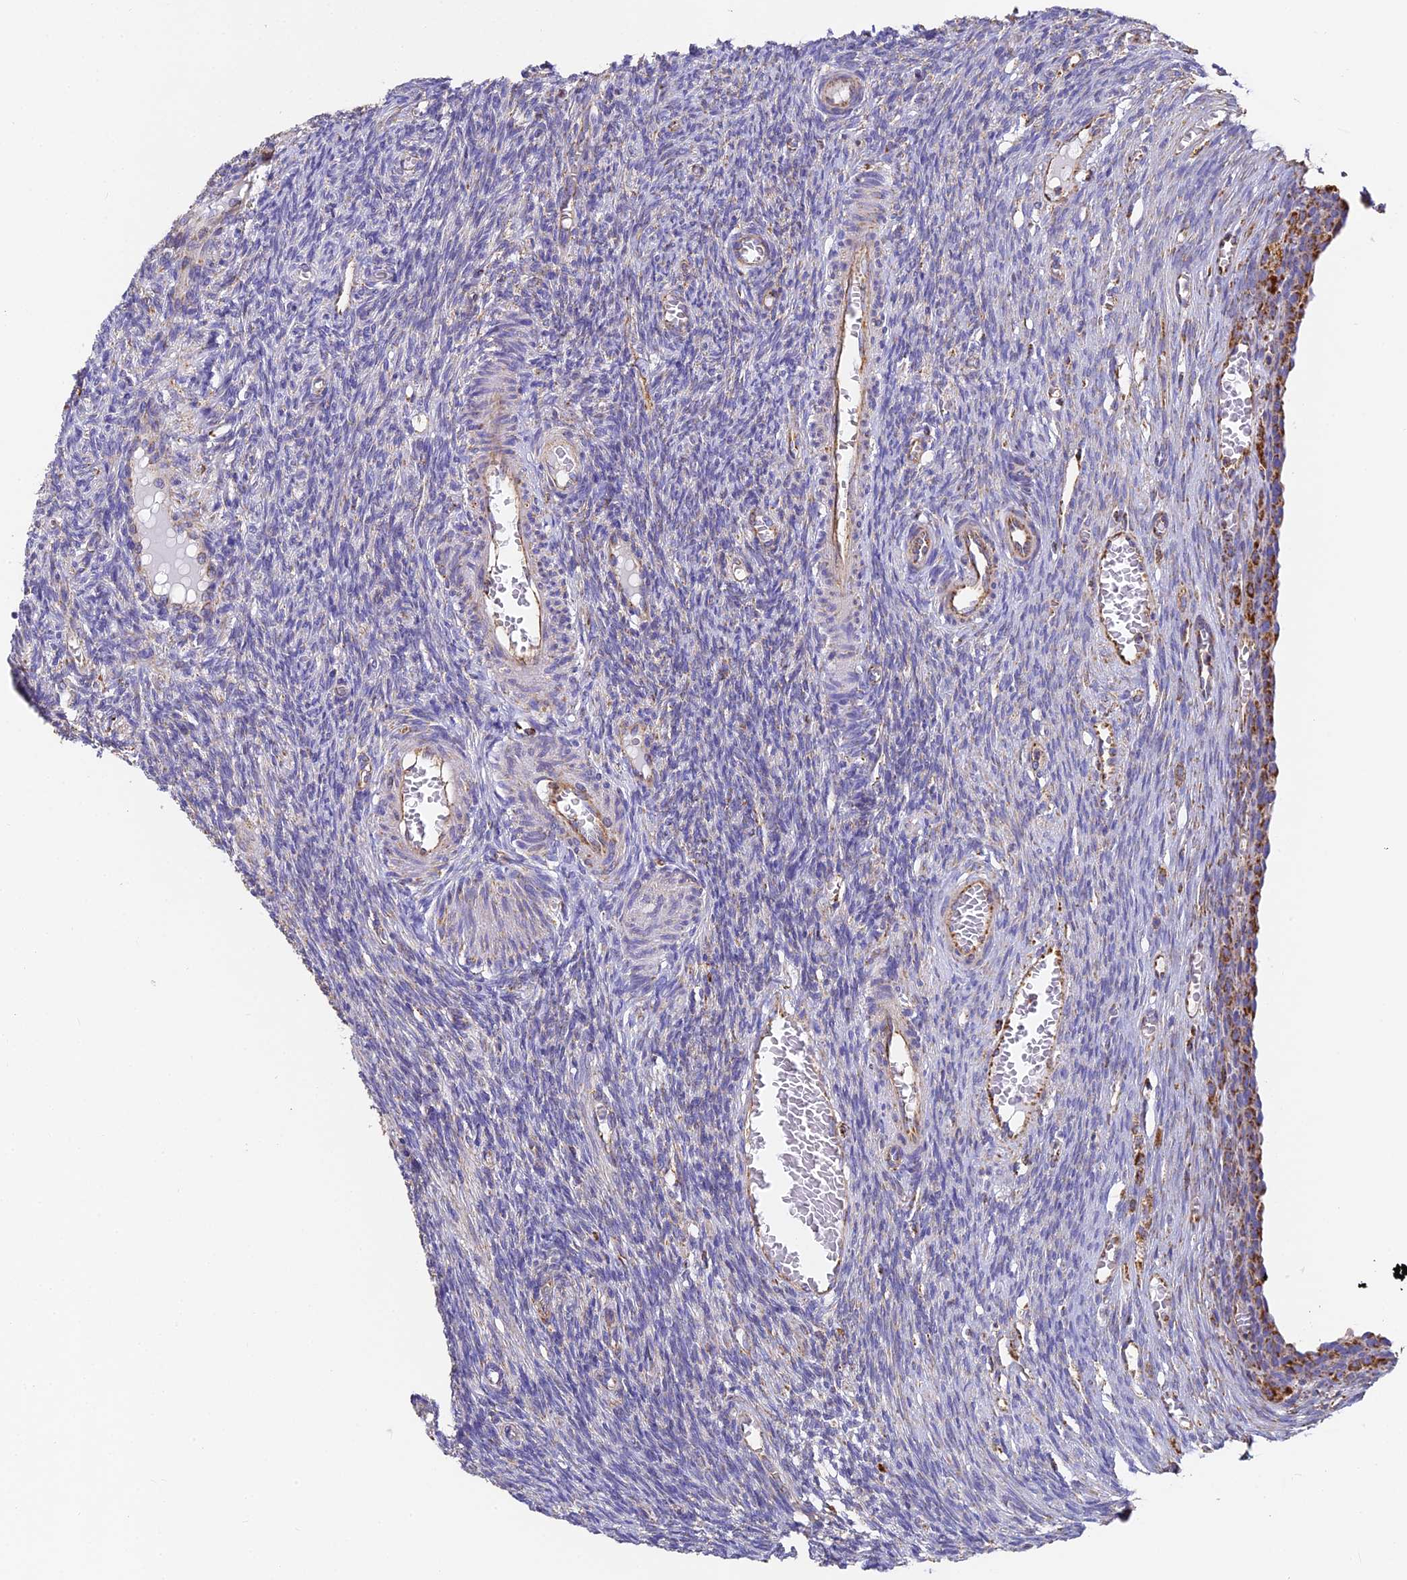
{"staining": {"intensity": "negative", "quantity": "none", "location": "none"}, "tissue": "ovary", "cell_type": "Ovarian stroma cells", "image_type": "normal", "snomed": [{"axis": "morphology", "description": "Normal tissue, NOS"}, {"axis": "topography", "description": "Ovary"}], "caption": "Immunohistochemistry (IHC) histopathology image of benign ovary: ovary stained with DAB shows no significant protein expression in ovarian stroma cells.", "gene": "COX6C", "patient": {"sex": "female", "age": 27}}